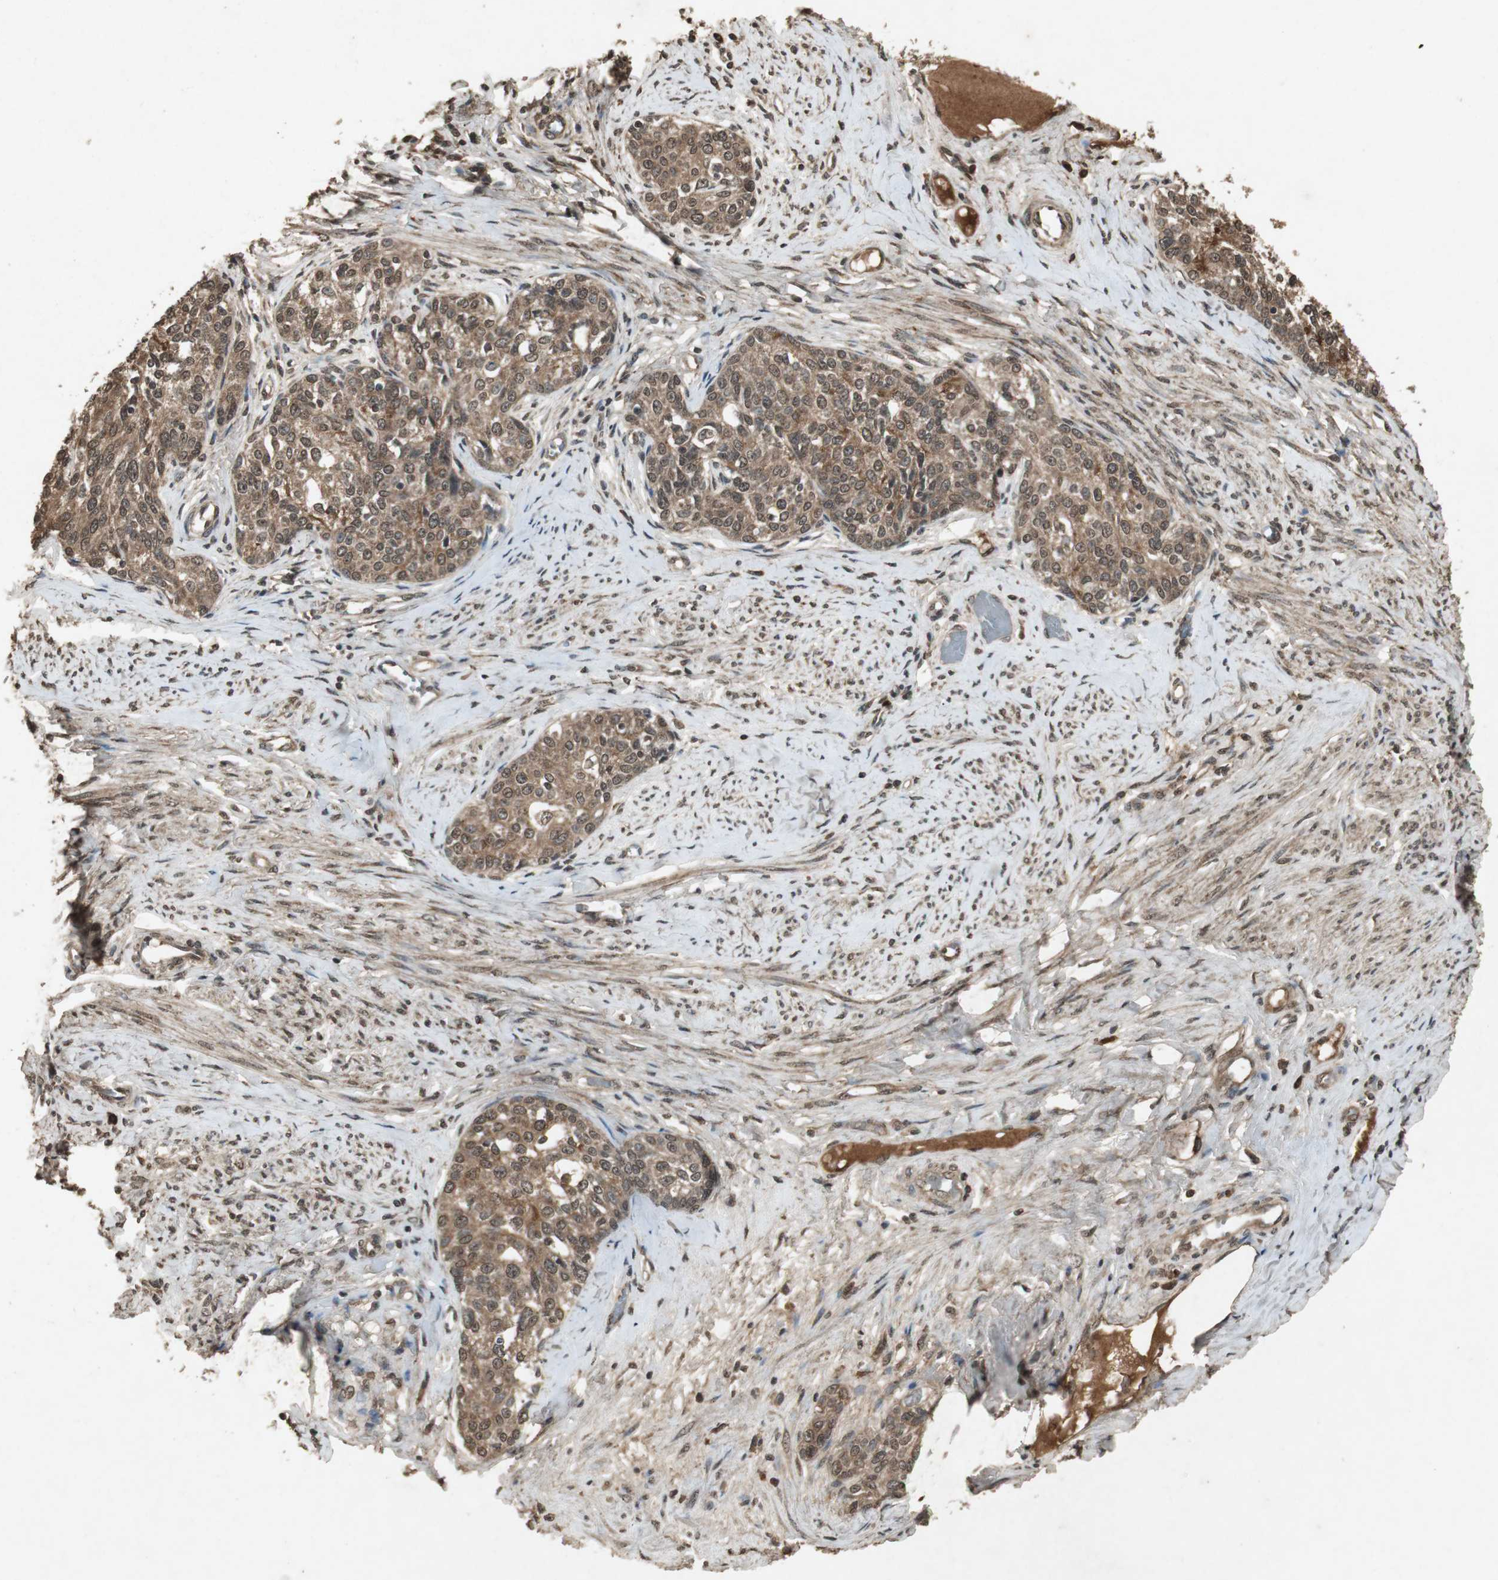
{"staining": {"intensity": "moderate", "quantity": ">75%", "location": "cytoplasmic/membranous,nuclear"}, "tissue": "cervical cancer", "cell_type": "Tumor cells", "image_type": "cancer", "snomed": [{"axis": "morphology", "description": "Squamous cell carcinoma, NOS"}, {"axis": "morphology", "description": "Adenocarcinoma, NOS"}, {"axis": "topography", "description": "Cervix"}], "caption": "DAB (3,3'-diaminobenzidine) immunohistochemical staining of human cervical cancer (adenocarcinoma) exhibits moderate cytoplasmic/membranous and nuclear protein expression in about >75% of tumor cells.", "gene": "EMX1", "patient": {"sex": "female", "age": 52}}